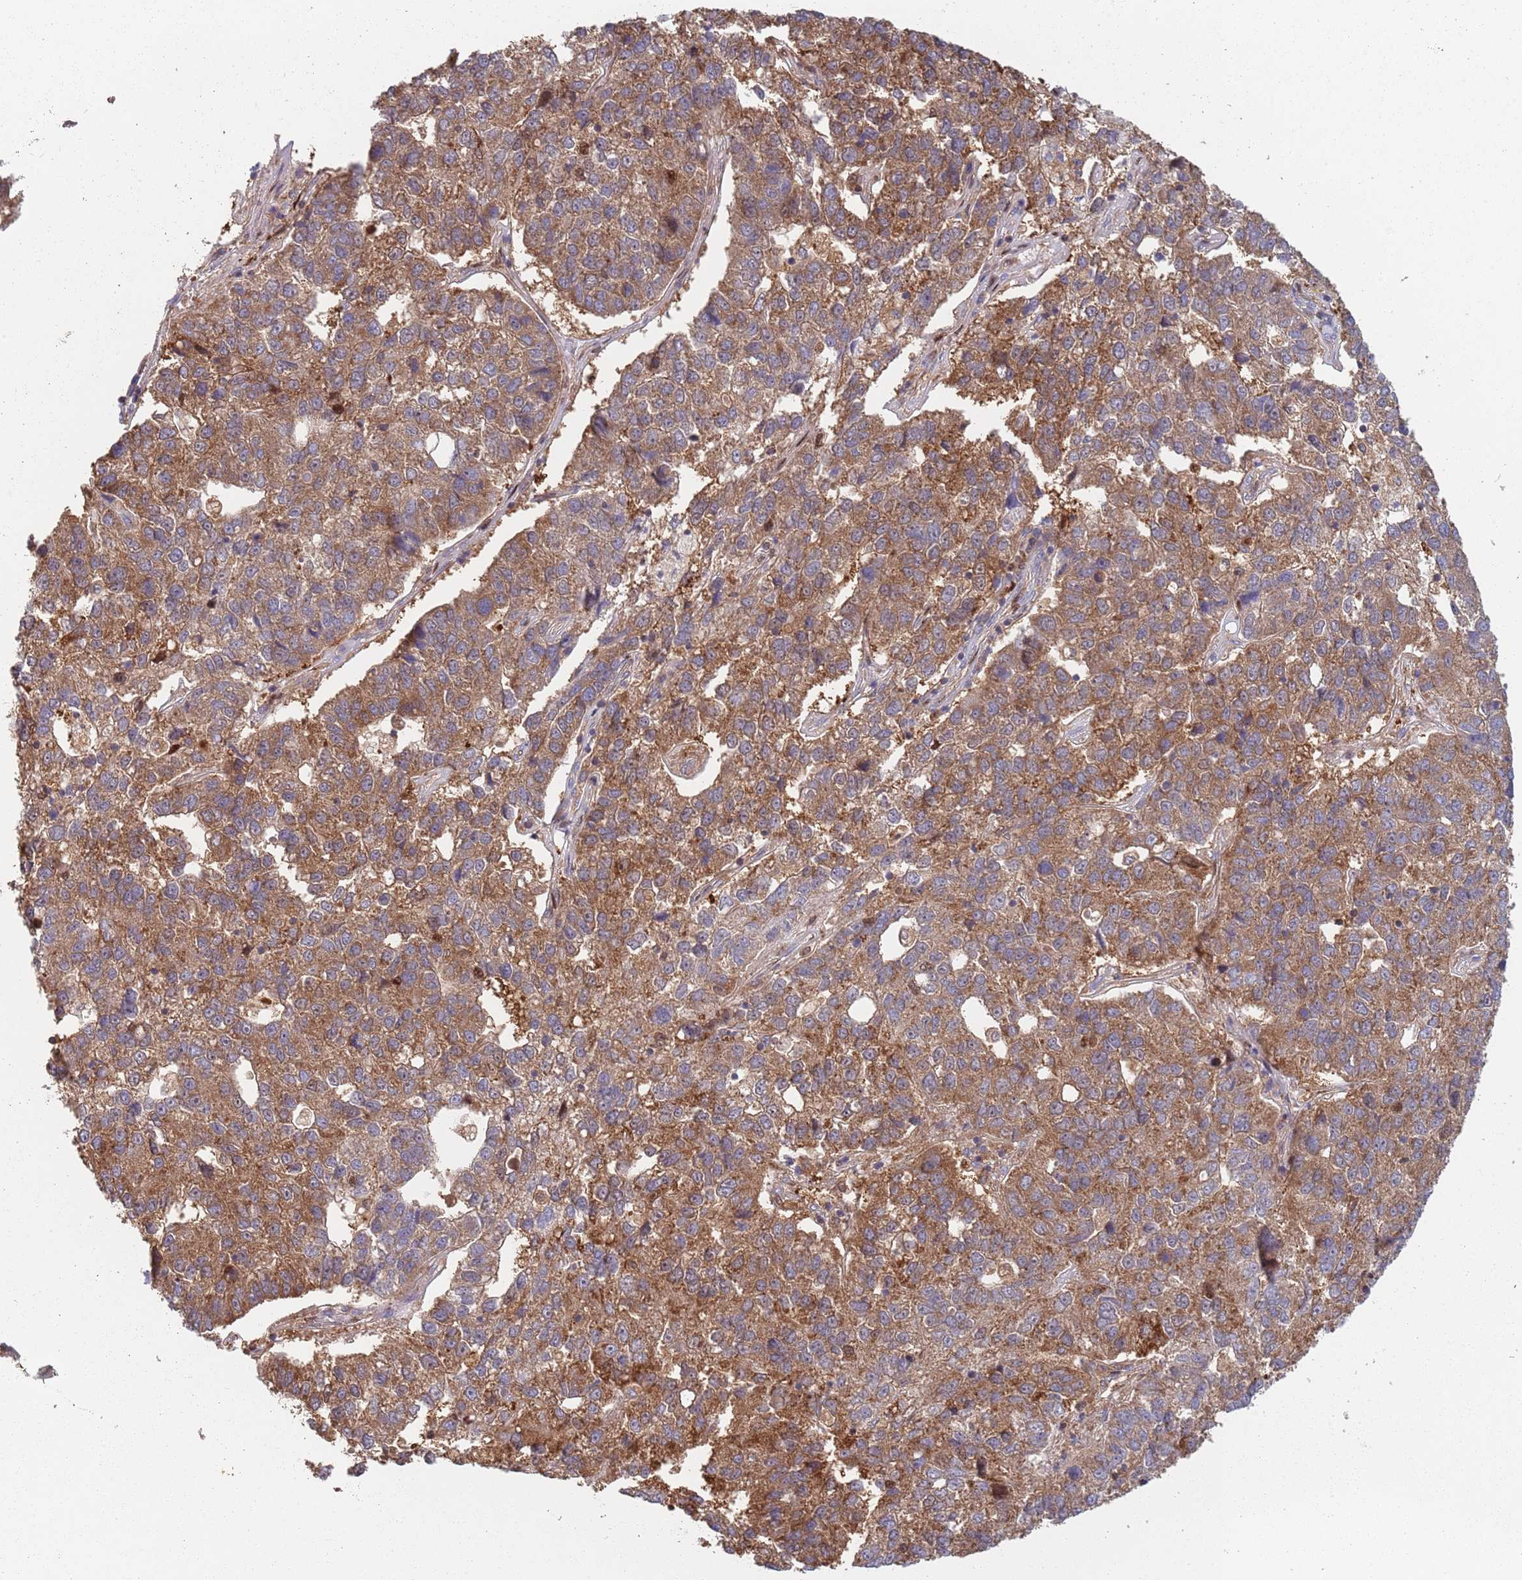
{"staining": {"intensity": "moderate", "quantity": ">75%", "location": "cytoplasmic/membranous"}, "tissue": "pancreatic cancer", "cell_type": "Tumor cells", "image_type": "cancer", "snomed": [{"axis": "morphology", "description": "Adenocarcinoma, NOS"}, {"axis": "topography", "description": "Pancreas"}], "caption": "About >75% of tumor cells in adenocarcinoma (pancreatic) show moderate cytoplasmic/membranous protein staining as visualized by brown immunohistochemical staining.", "gene": "GDI2", "patient": {"sex": "female", "age": 61}}